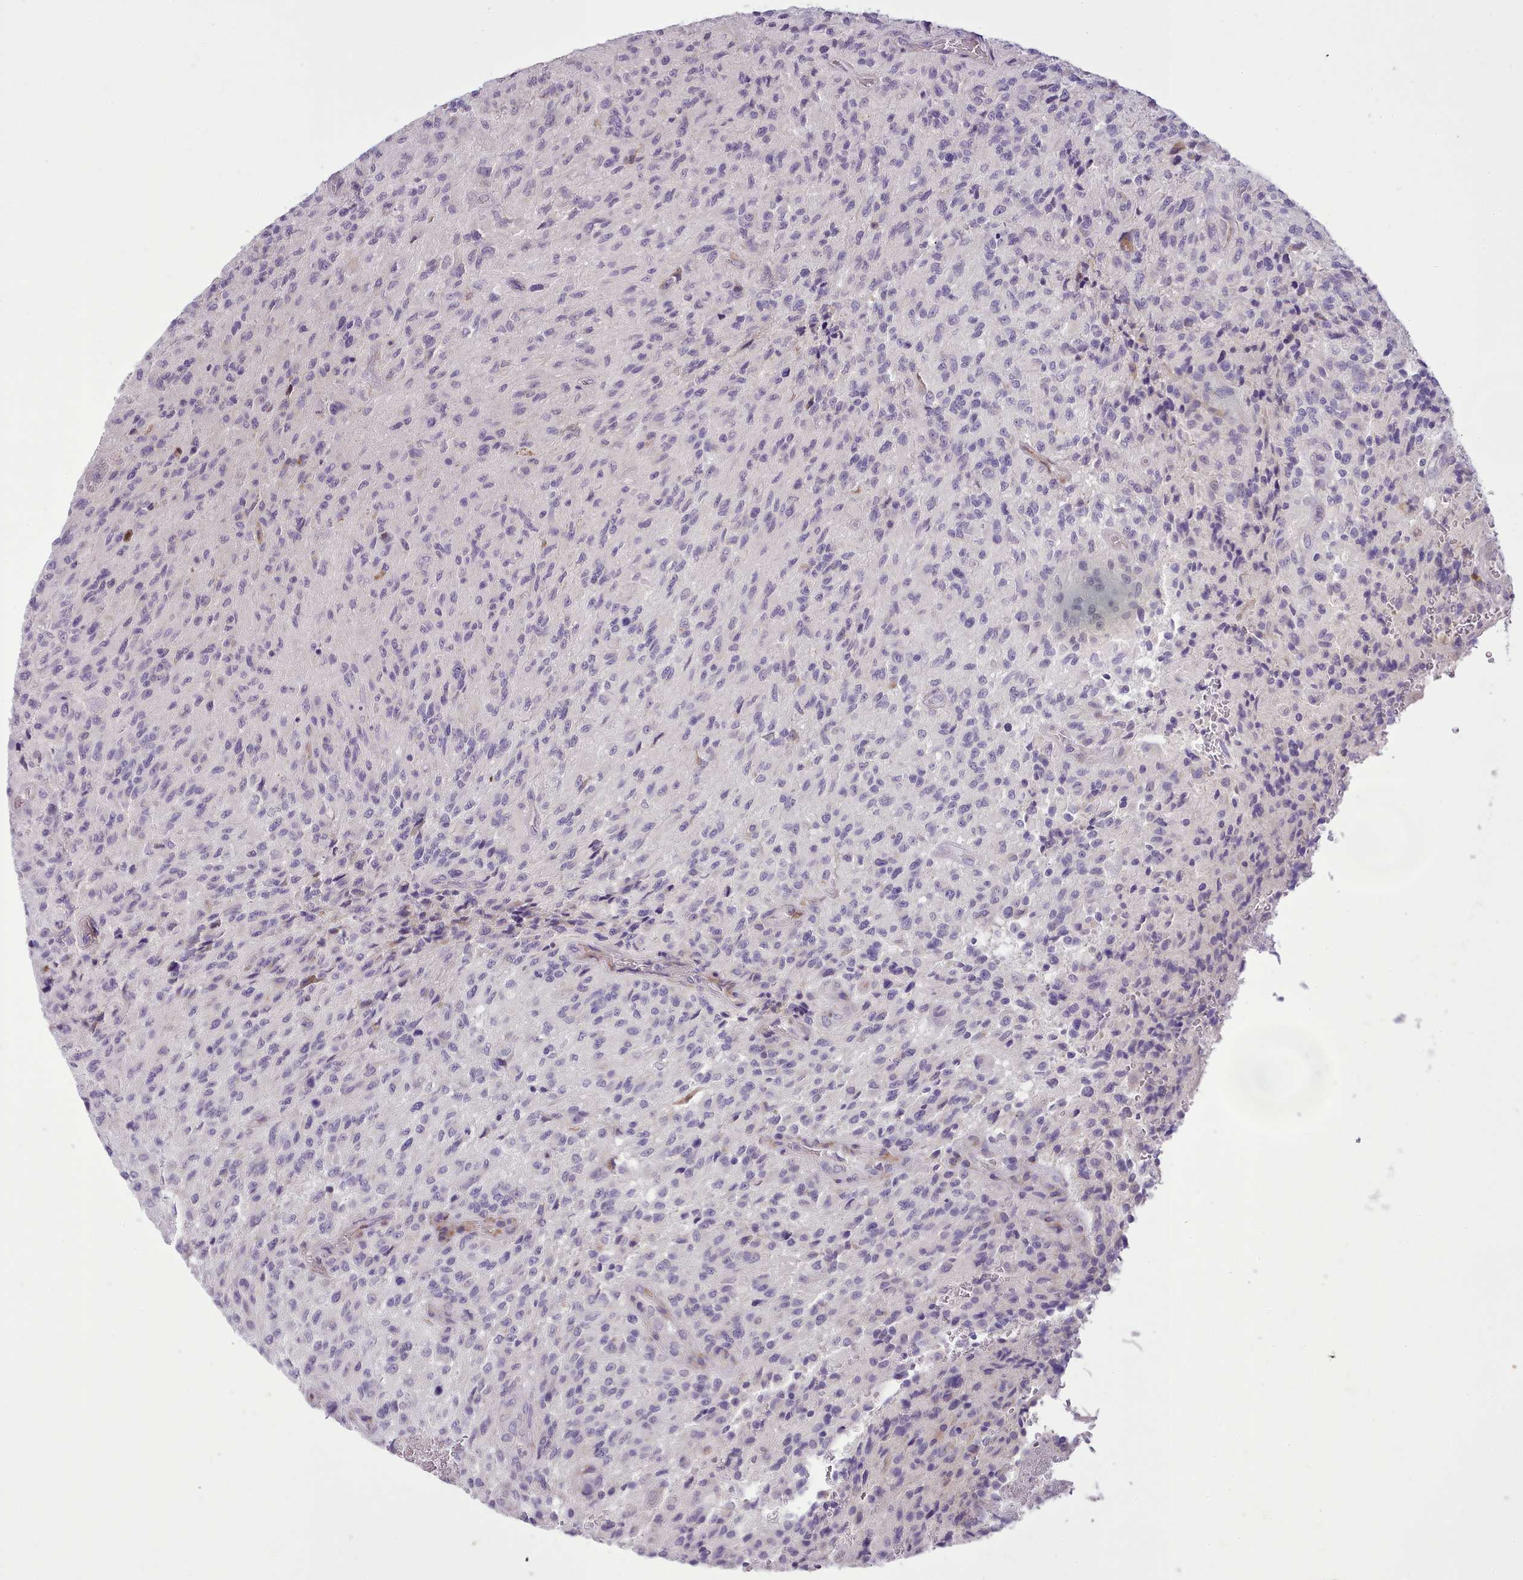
{"staining": {"intensity": "negative", "quantity": "none", "location": "none"}, "tissue": "glioma", "cell_type": "Tumor cells", "image_type": "cancer", "snomed": [{"axis": "morphology", "description": "Normal tissue, NOS"}, {"axis": "morphology", "description": "Glioma, malignant, High grade"}, {"axis": "topography", "description": "Cerebral cortex"}], "caption": "This is an immunohistochemistry image of human malignant high-grade glioma. There is no expression in tumor cells.", "gene": "FAM83E", "patient": {"sex": "male", "age": 56}}